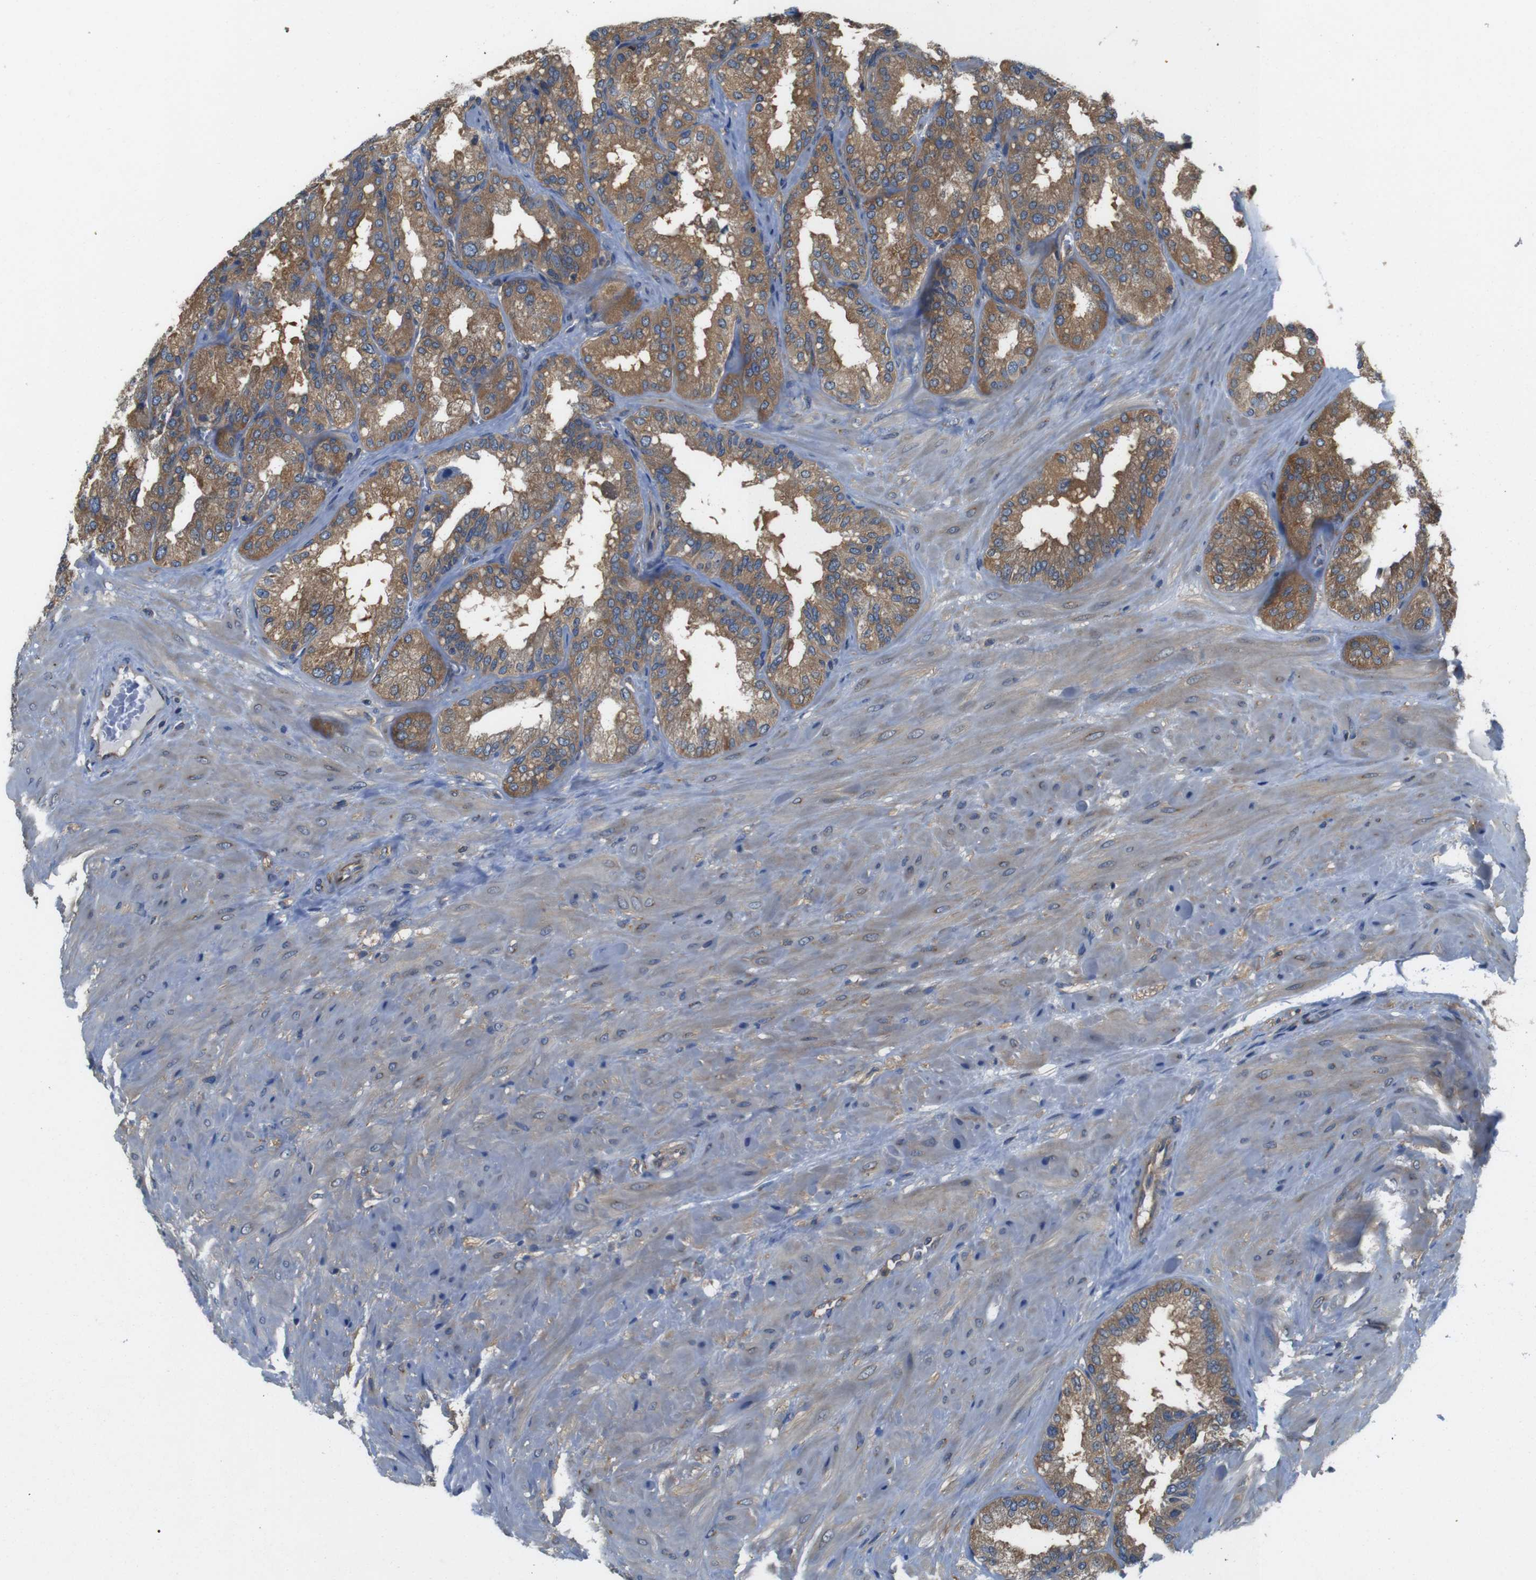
{"staining": {"intensity": "moderate", "quantity": ">75%", "location": "cytoplasmic/membranous"}, "tissue": "seminal vesicle", "cell_type": "Glandular cells", "image_type": "normal", "snomed": [{"axis": "morphology", "description": "Normal tissue, NOS"}, {"axis": "topography", "description": "Prostate"}, {"axis": "topography", "description": "Seminal veicle"}], "caption": "A medium amount of moderate cytoplasmic/membranous positivity is appreciated in approximately >75% of glandular cells in normal seminal vesicle.", "gene": "DCTN1", "patient": {"sex": "male", "age": 51}}